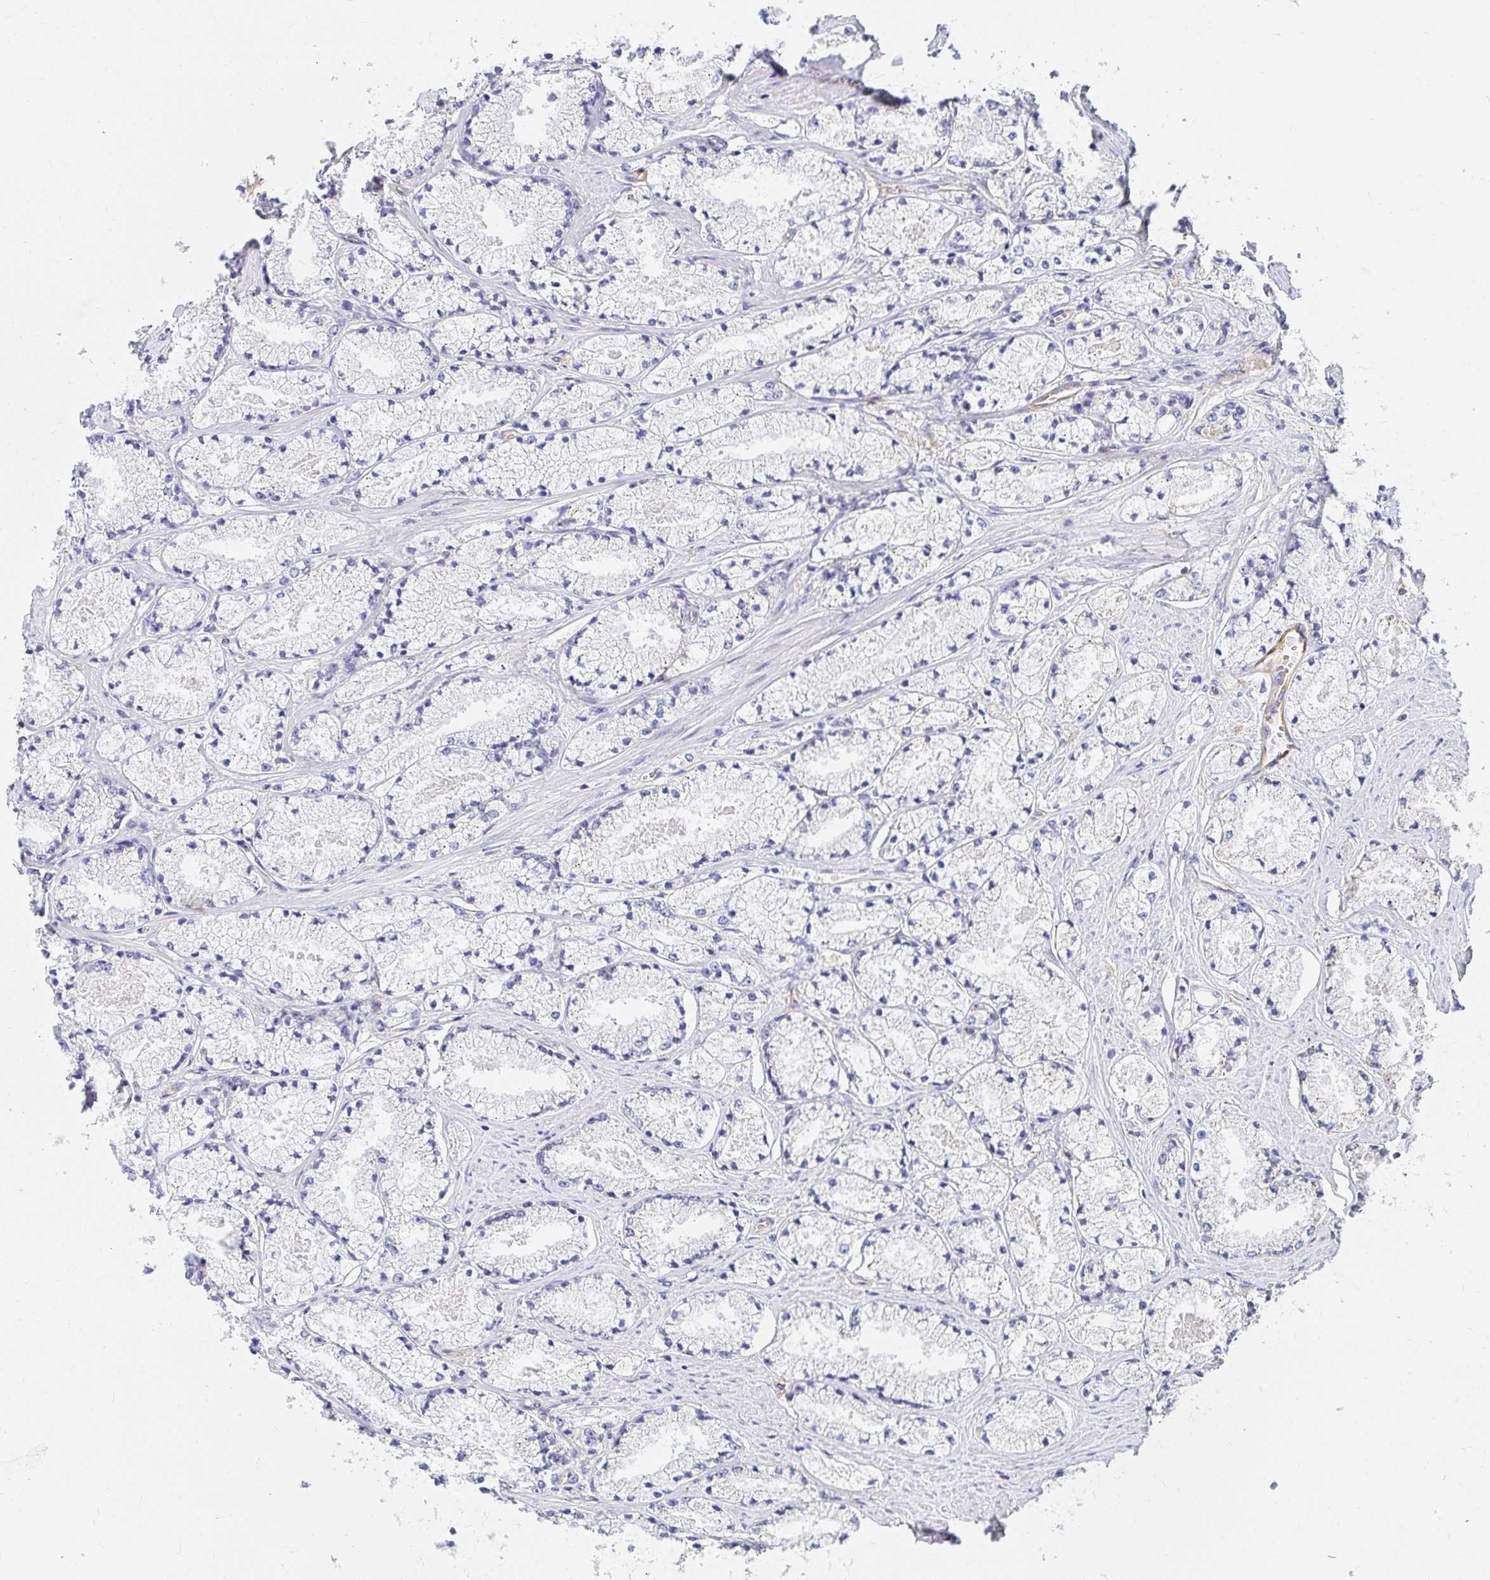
{"staining": {"intensity": "negative", "quantity": "none", "location": "none"}, "tissue": "prostate cancer", "cell_type": "Tumor cells", "image_type": "cancer", "snomed": [{"axis": "morphology", "description": "Adenocarcinoma, High grade"}, {"axis": "topography", "description": "Prostate"}], "caption": "DAB (3,3'-diaminobenzidine) immunohistochemical staining of human prostate cancer exhibits no significant expression in tumor cells.", "gene": "TSPAN19", "patient": {"sex": "male", "age": 63}}